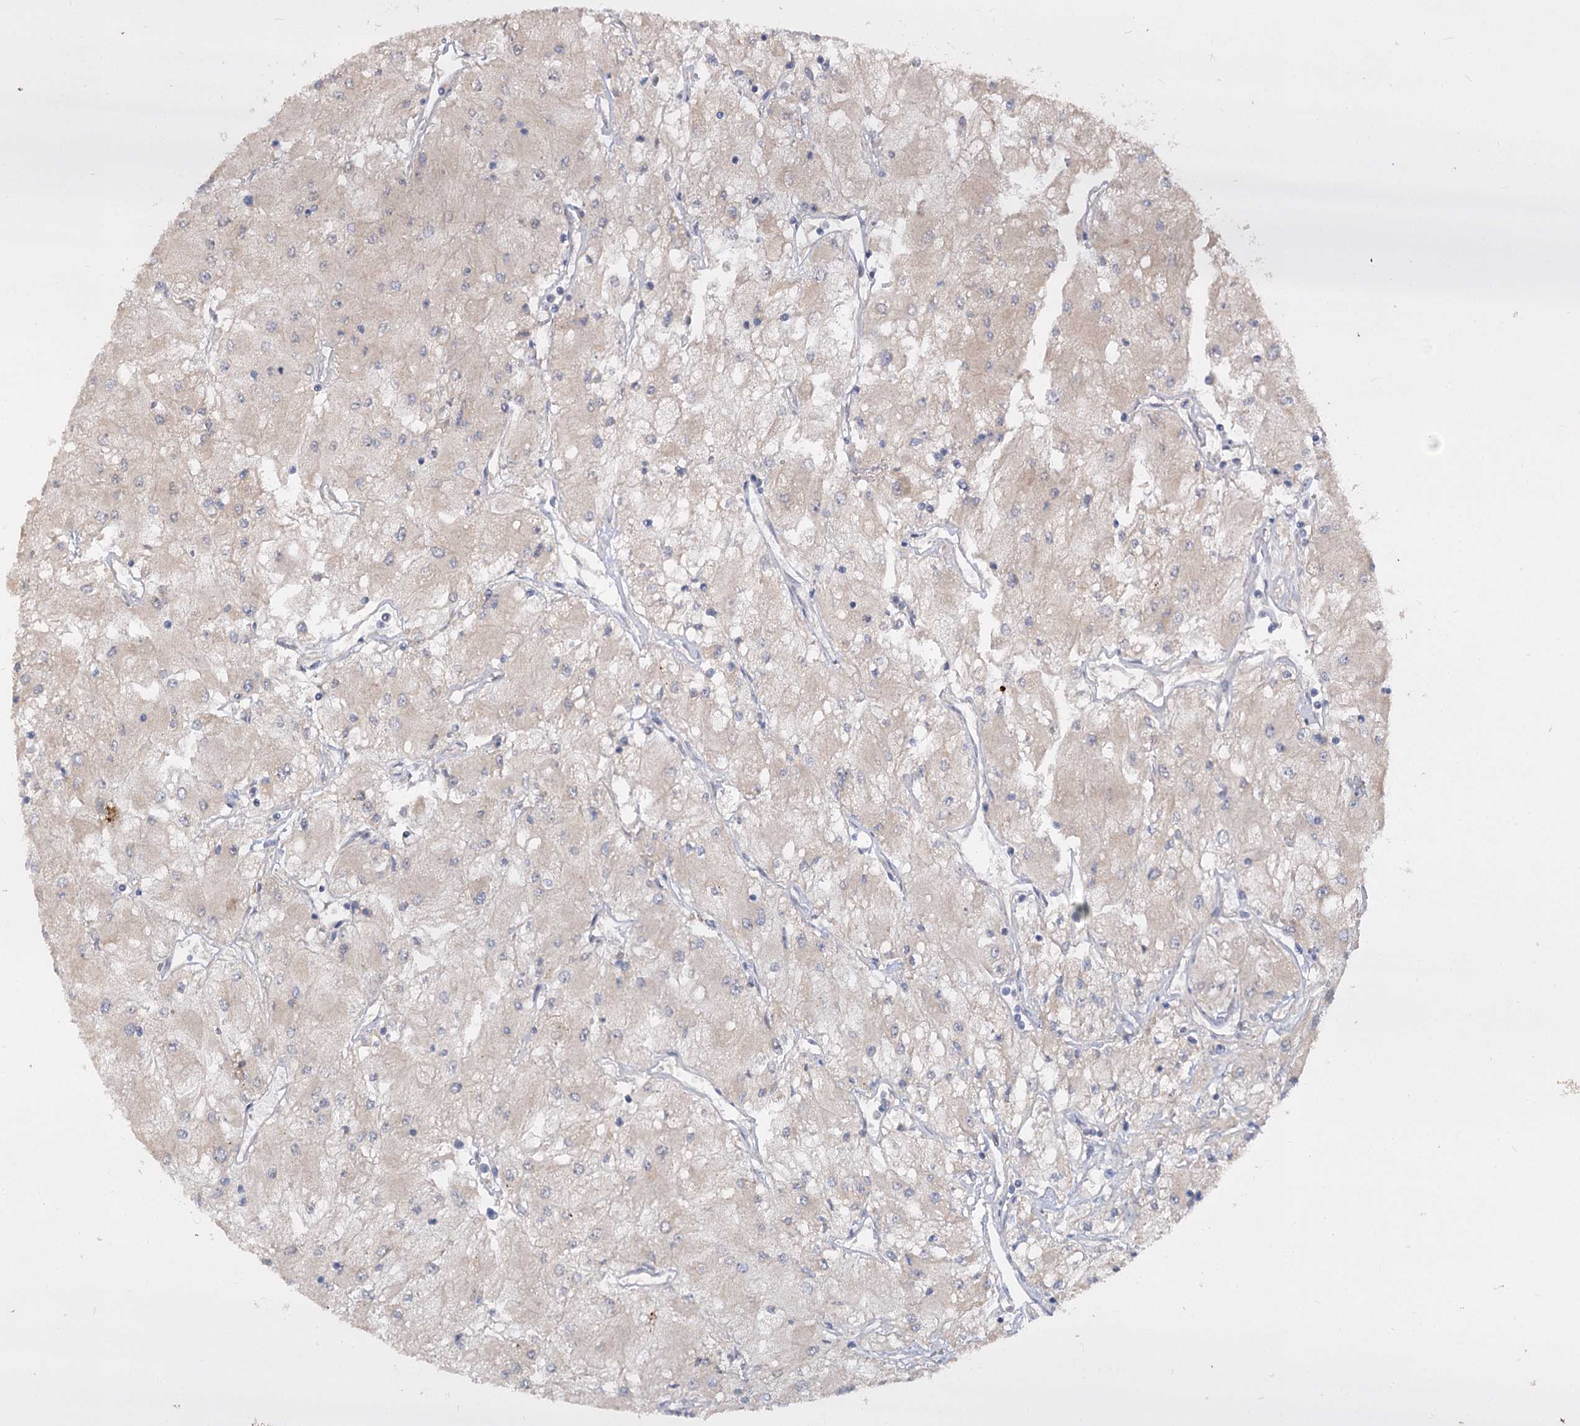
{"staining": {"intensity": "negative", "quantity": "none", "location": "none"}, "tissue": "renal cancer", "cell_type": "Tumor cells", "image_type": "cancer", "snomed": [{"axis": "morphology", "description": "Adenocarcinoma, NOS"}, {"axis": "topography", "description": "Kidney"}], "caption": "Protein analysis of renal cancer demonstrates no significant positivity in tumor cells.", "gene": "RIN2", "patient": {"sex": "male", "age": 80}}